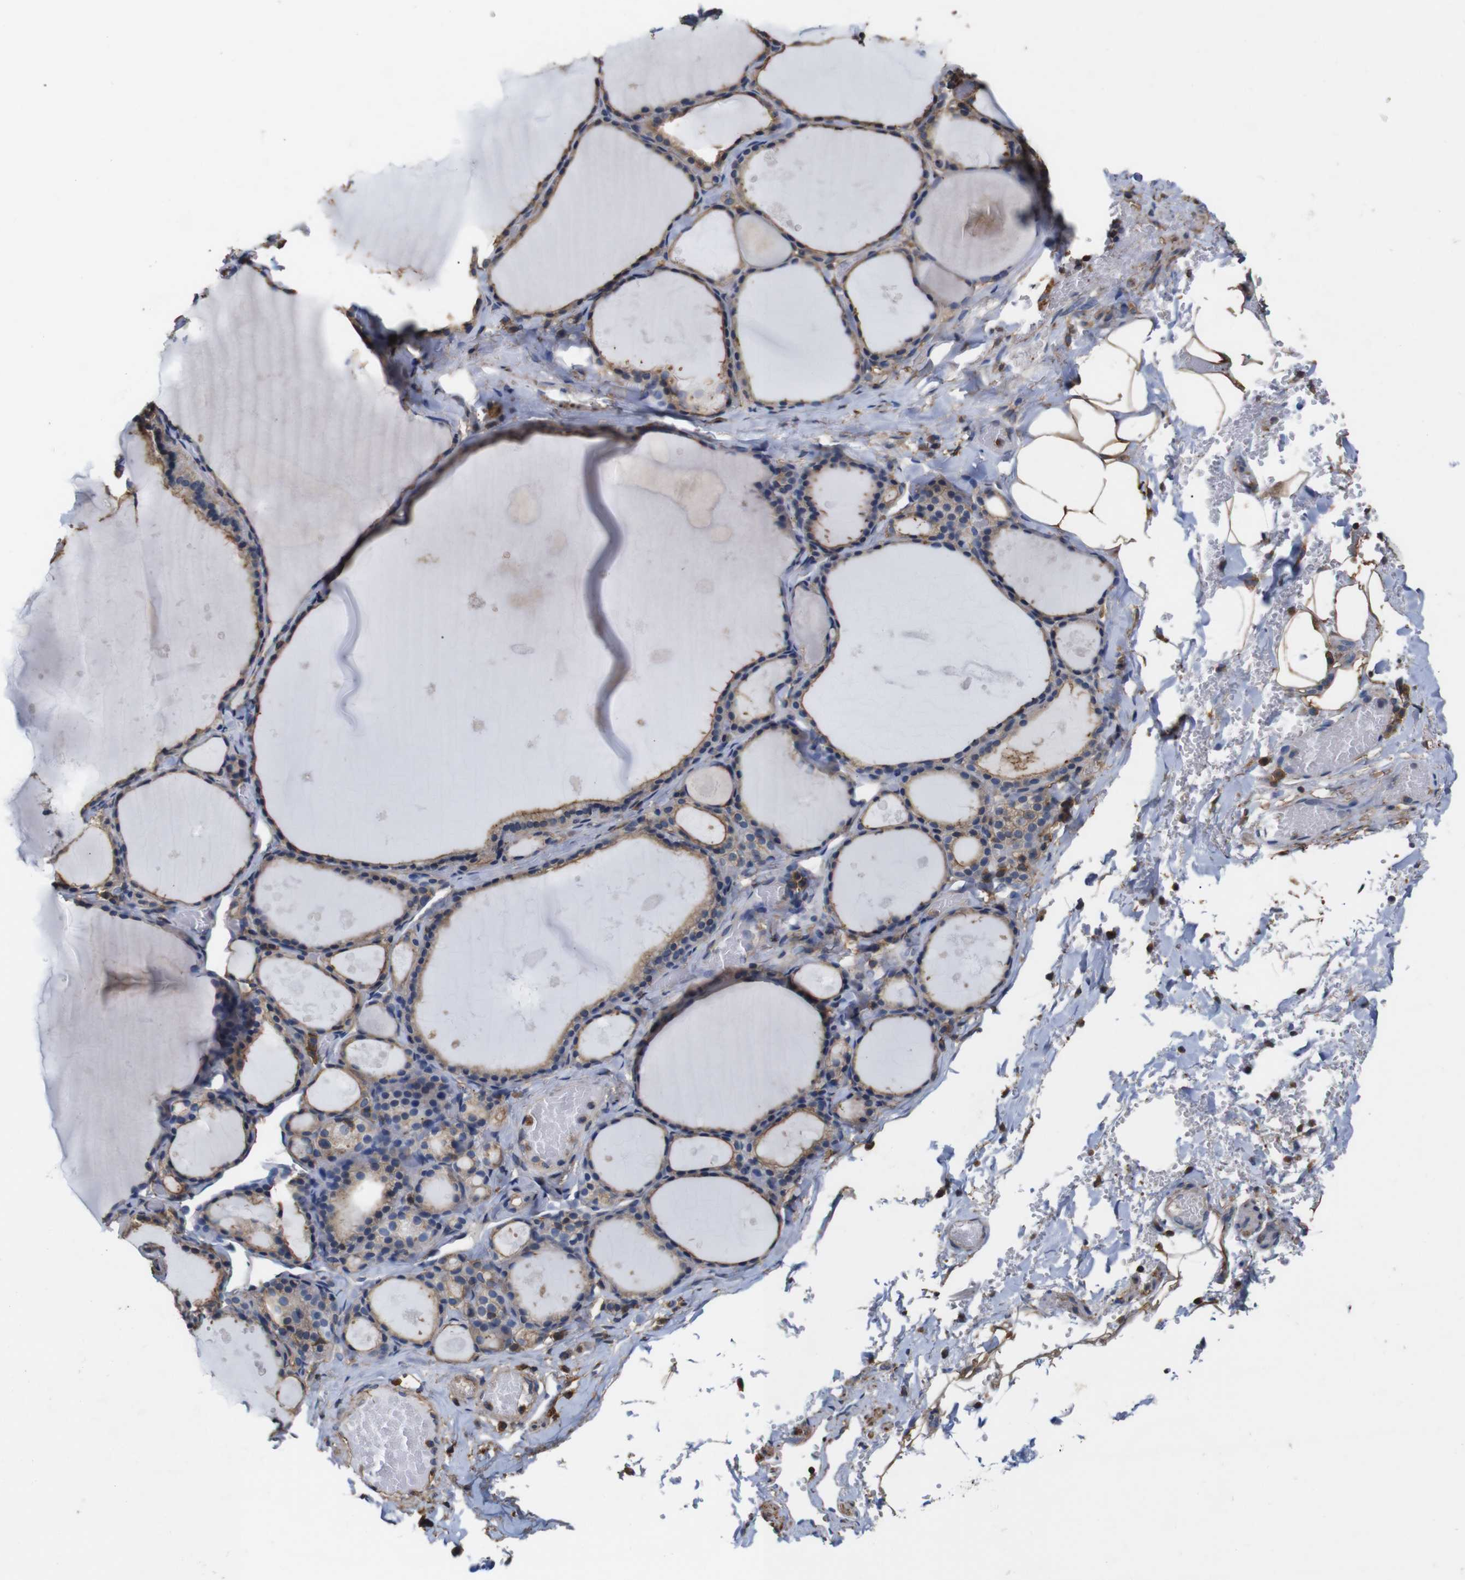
{"staining": {"intensity": "weak", "quantity": ">75%", "location": "cytoplasmic/membranous"}, "tissue": "thyroid gland", "cell_type": "Glandular cells", "image_type": "normal", "snomed": [{"axis": "morphology", "description": "Normal tissue, NOS"}, {"axis": "topography", "description": "Thyroid gland"}], "caption": "Brown immunohistochemical staining in normal human thyroid gland reveals weak cytoplasmic/membranous positivity in about >75% of glandular cells. The staining was performed using DAB (3,3'-diaminobenzidine) to visualize the protein expression in brown, while the nuclei were stained in blue with hematoxylin (Magnification: 20x).", "gene": "PI4KA", "patient": {"sex": "male", "age": 56}}